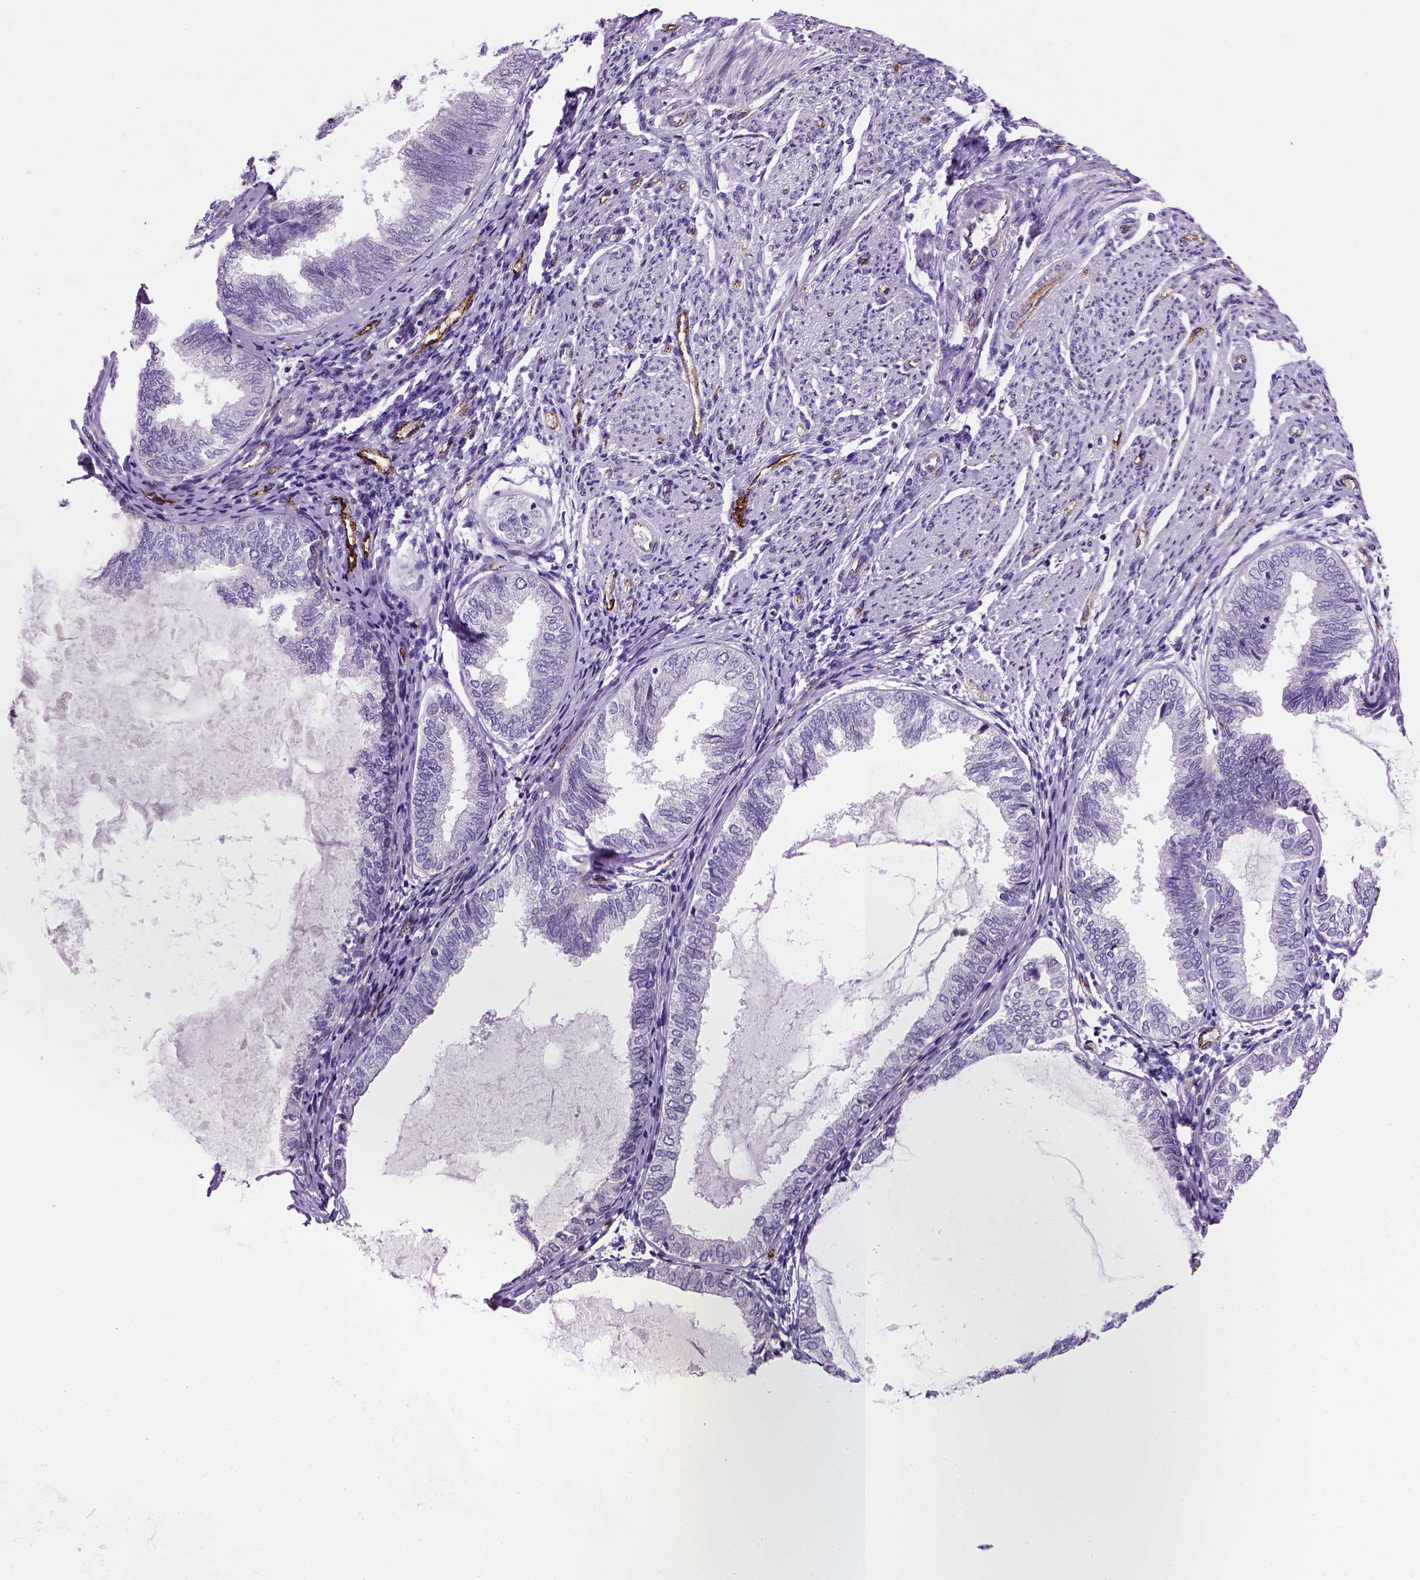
{"staining": {"intensity": "negative", "quantity": "none", "location": "none"}, "tissue": "endometrial cancer", "cell_type": "Tumor cells", "image_type": "cancer", "snomed": [{"axis": "morphology", "description": "Adenocarcinoma, NOS"}, {"axis": "topography", "description": "Endometrium"}], "caption": "This is an IHC histopathology image of human adenocarcinoma (endometrial). There is no positivity in tumor cells.", "gene": "VWF", "patient": {"sex": "female", "age": 68}}